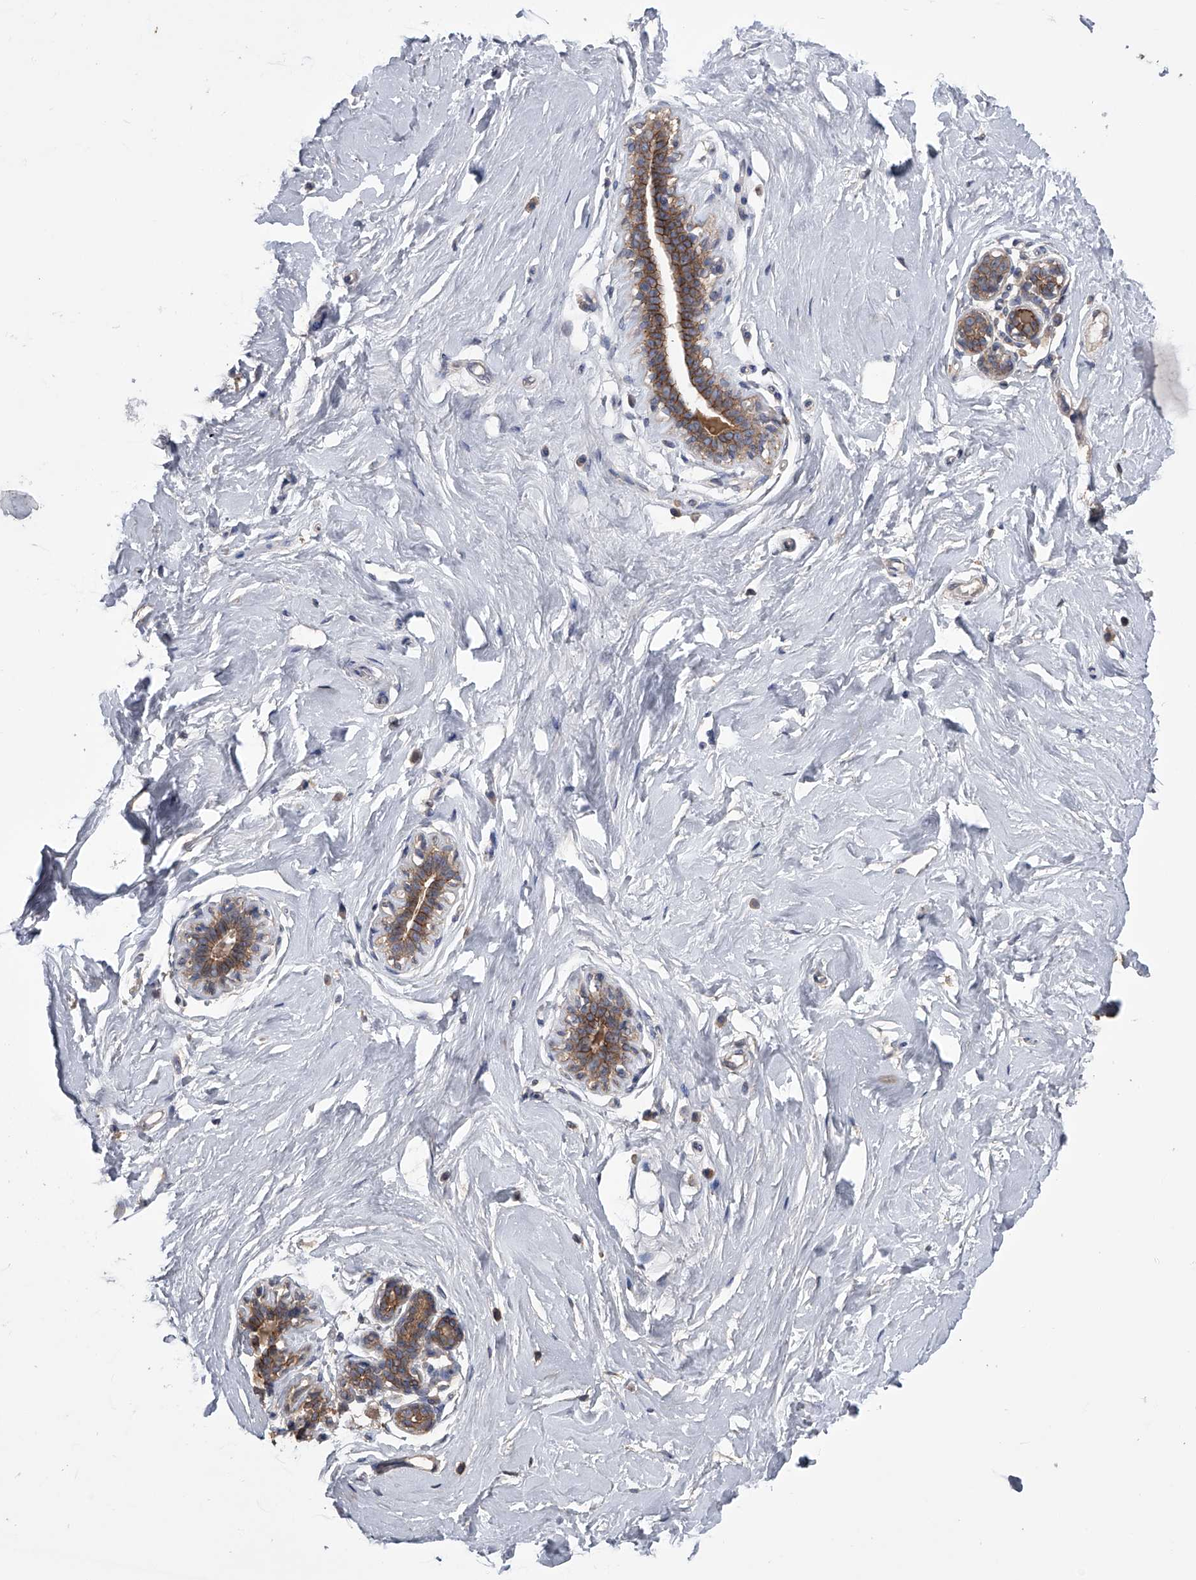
{"staining": {"intensity": "moderate", "quantity": ">75%", "location": "cytoplasmic/membranous"}, "tissue": "breast", "cell_type": "Glandular cells", "image_type": "normal", "snomed": [{"axis": "morphology", "description": "Normal tissue, NOS"}, {"axis": "morphology", "description": "Adenoma, NOS"}, {"axis": "topography", "description": "Breast"}], "caption": "A brown stain labels moderate cytoplasmic/membranous staining of a protein in glandular cells of benign breast.", "gene": "ZNF343", "patient": {"sex": "female", "age": 23}}